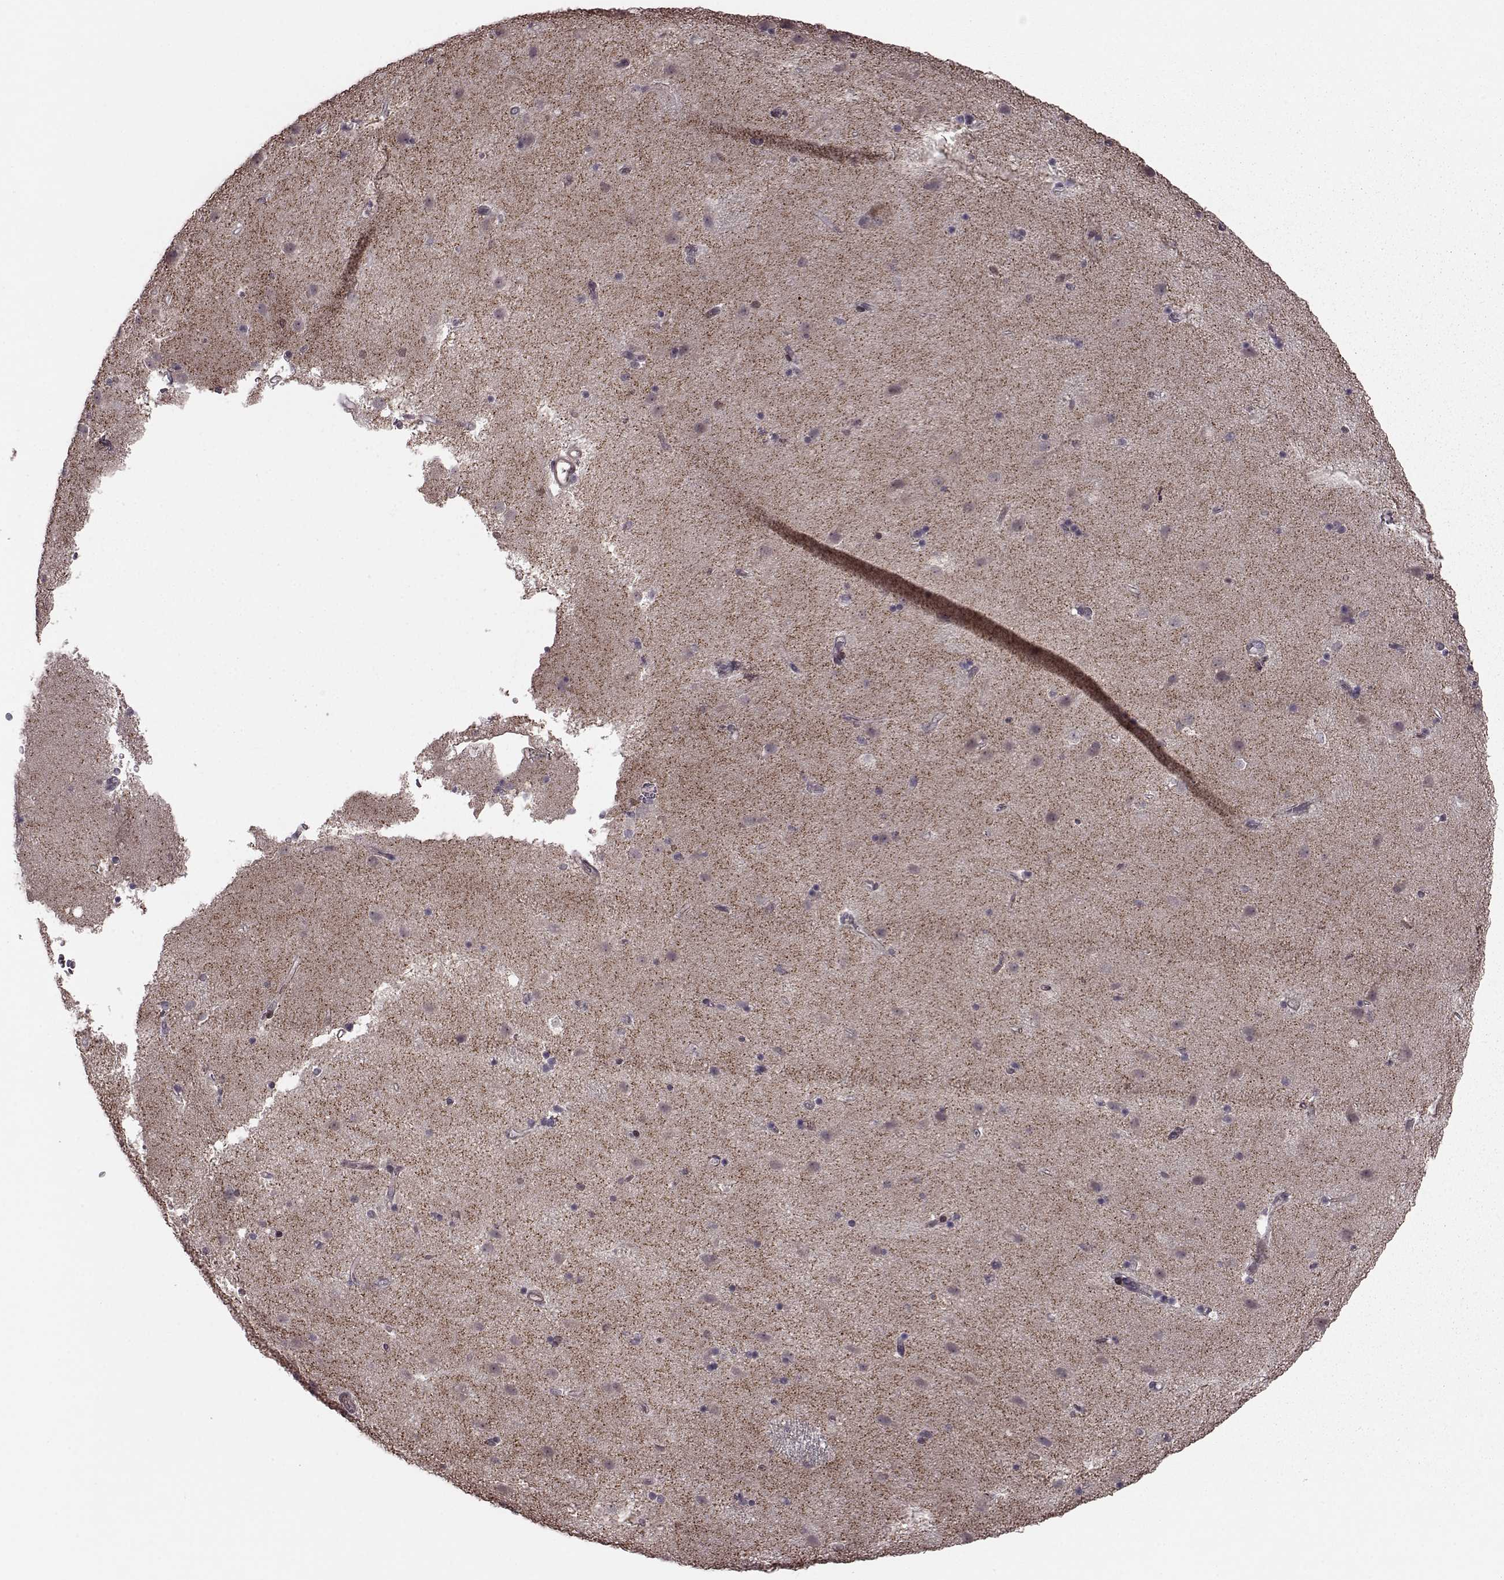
{"staining": {"intensity": "negative", "quantity": "none", "location": "none"}, "tissue": "caudate", "cell_type": "Glial cells", "image_type": "normal", "snomed": [{"axis": "morphology", "description": "Normal tissue, NOS"}, {"axis": "topography", "description": "Lateral ventricle wall"}], "caption": "An image of caudate stained for a protein shows no brown staining in glial cells.", "gene": "SYNPO", "patient": {"sex": "female", "age": 71}}